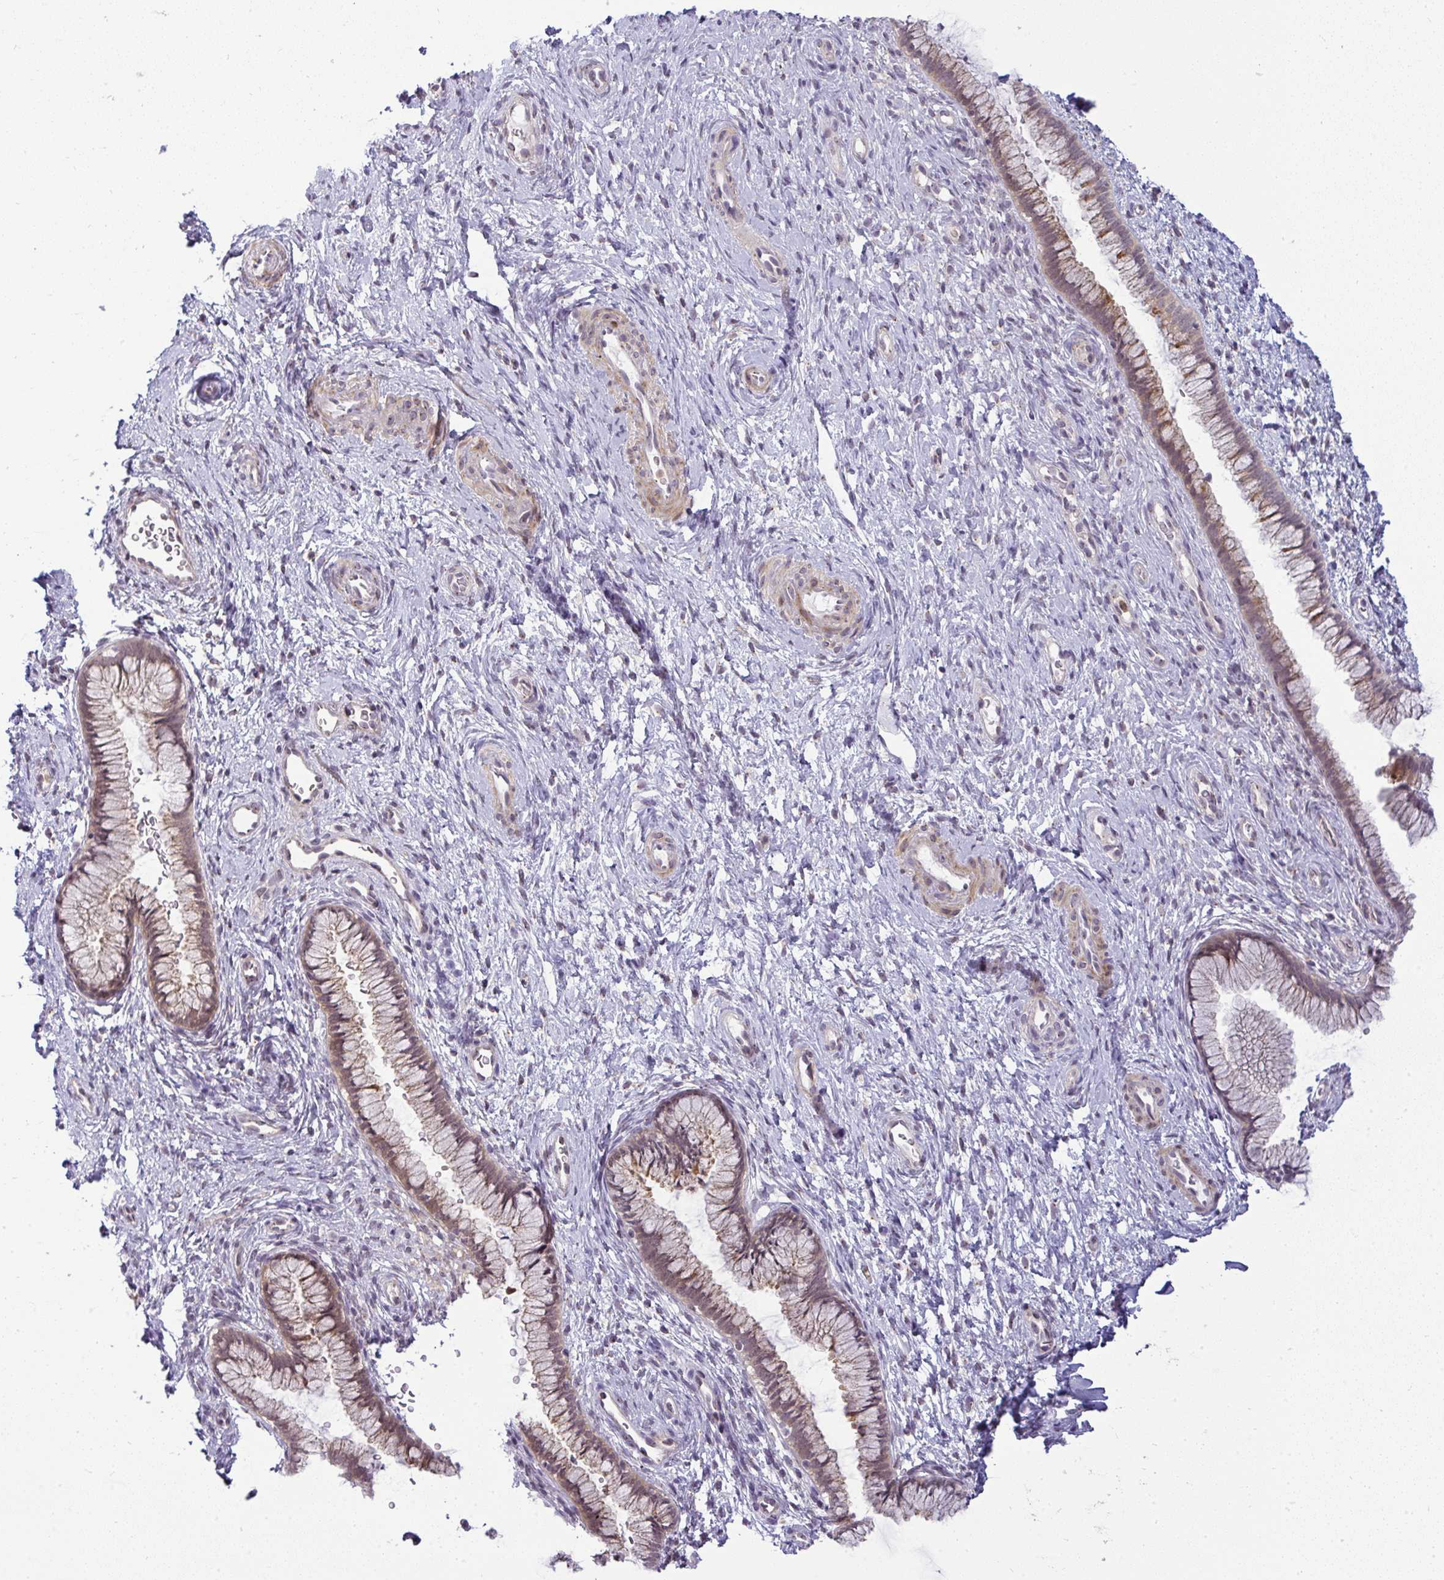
{"staining": {"intensity": "weak", "quantity": "25%-75%", "location": "cytoplasmic/membranous"}, "tissue": "cervix", "cell_type": "Glandular cells", "image_type": "normal", "snomed": [{"axis": "morphology", "description": "Normal tissue, NOS"}, {"axis": "topography", "description": "Cervix"}], "caption": "Approximately 25%-75% of glandular cells in normal cervix exhibit weak cytoplasmic/membranous protein expression as visualized by brown immunohistochemical staining.", "gene": "DZIP1", "patient": {"sex": "female", "age": 34}}